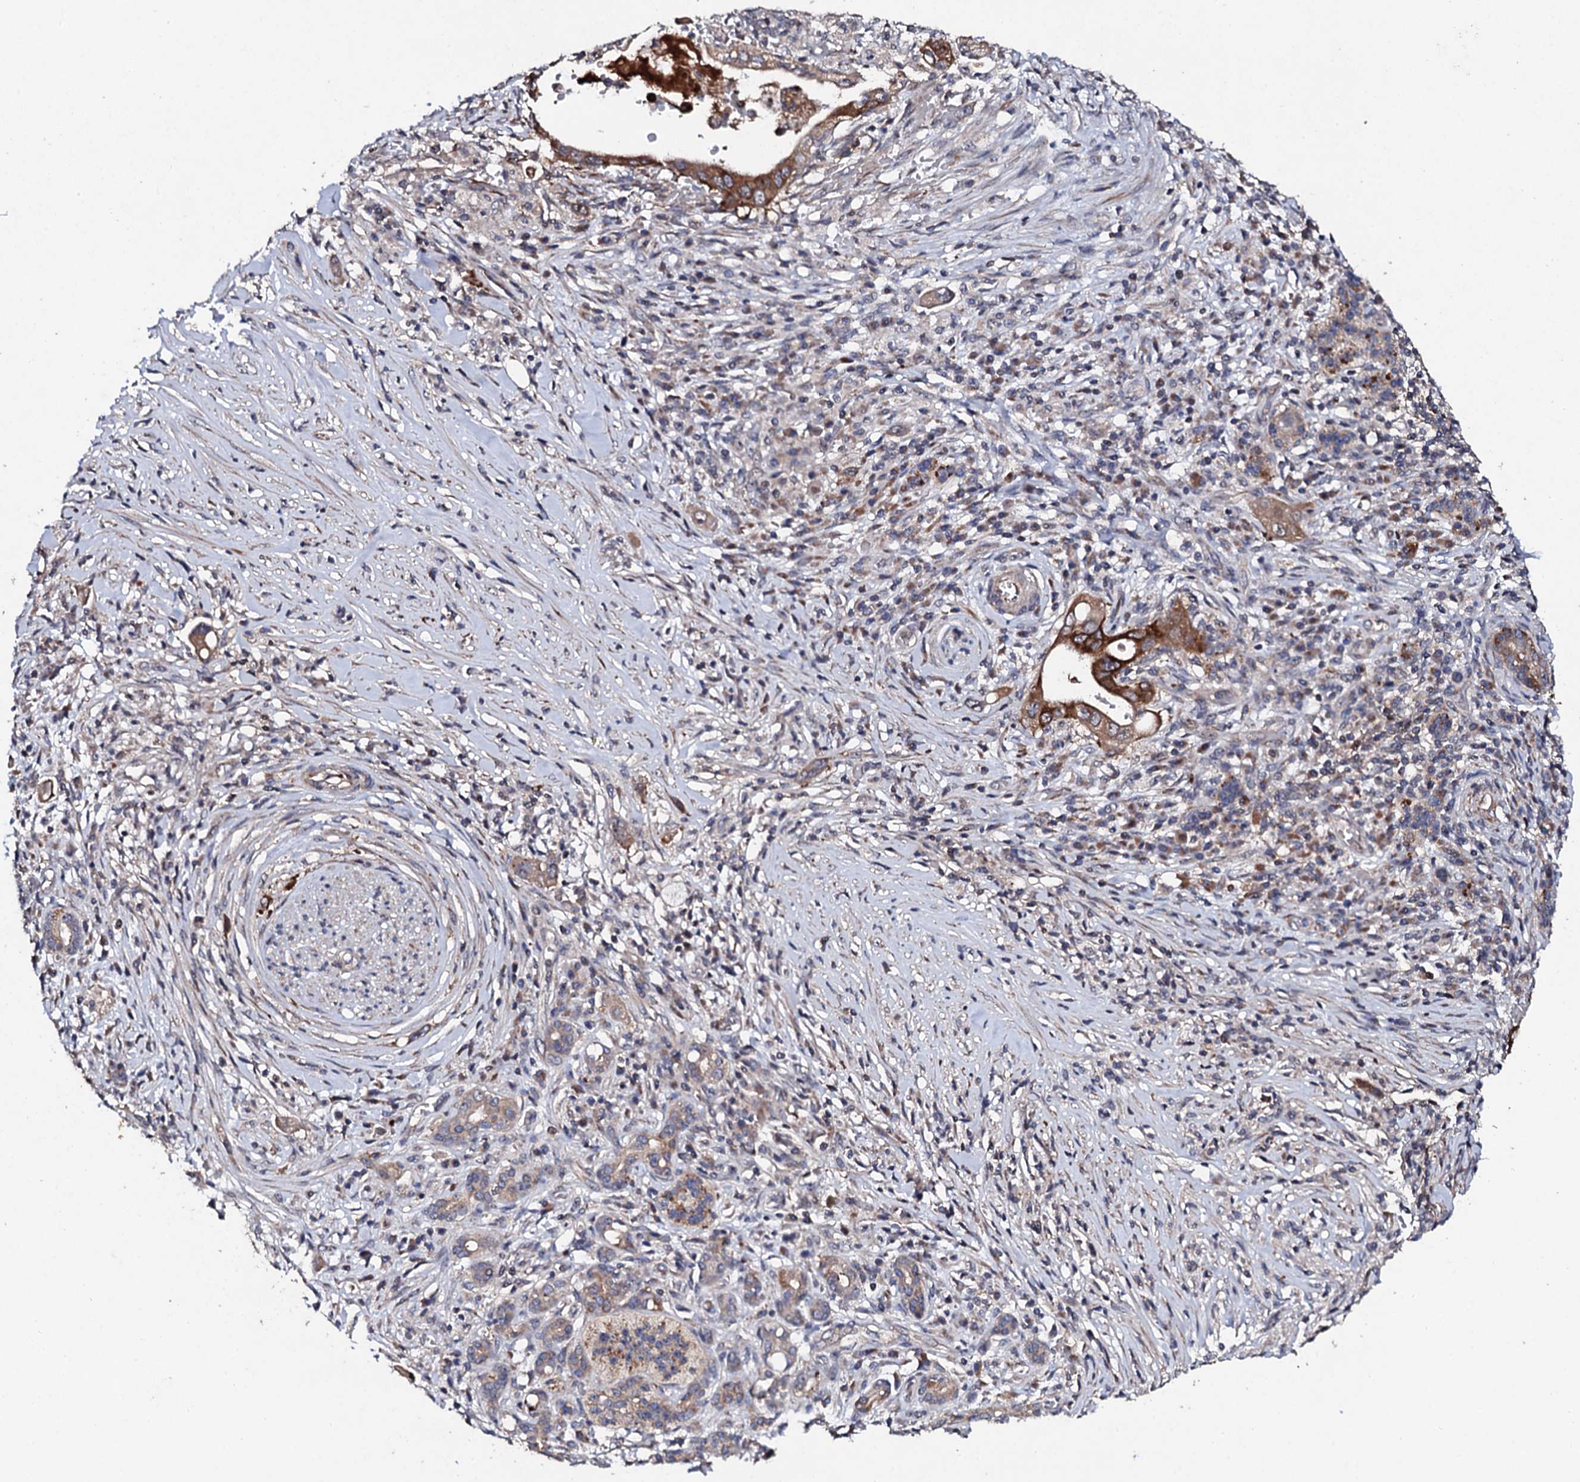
{"staining": {"intensity": "strong", "quantity": ">75%", "location": "cytoplasmic/membranous"}, "tissue": "pancreatic cancer", "cell_type": "Tumor cells", "image_type": "cancer", "snomed": [{"axis": "morphology", "description": "Adenocarcinoma, NOS"}, {"axis": "topography", "description": "Pancreas"}], "caption": "IHC staining of pancreatic cancer, which demonstrates high levels of strong cytoplasmic/membranous expression in about >75% of tumor cells indicating strong cytoplasmic/membranous protein expression. The staining was performed using DAB (3,3'-diaminobenzidine) (brown) for protein detection and nuclei were counterstained in hematoxylin (blue).", "gene": "GTPBP4", "patient": {"sex": "female", "age": 73}}